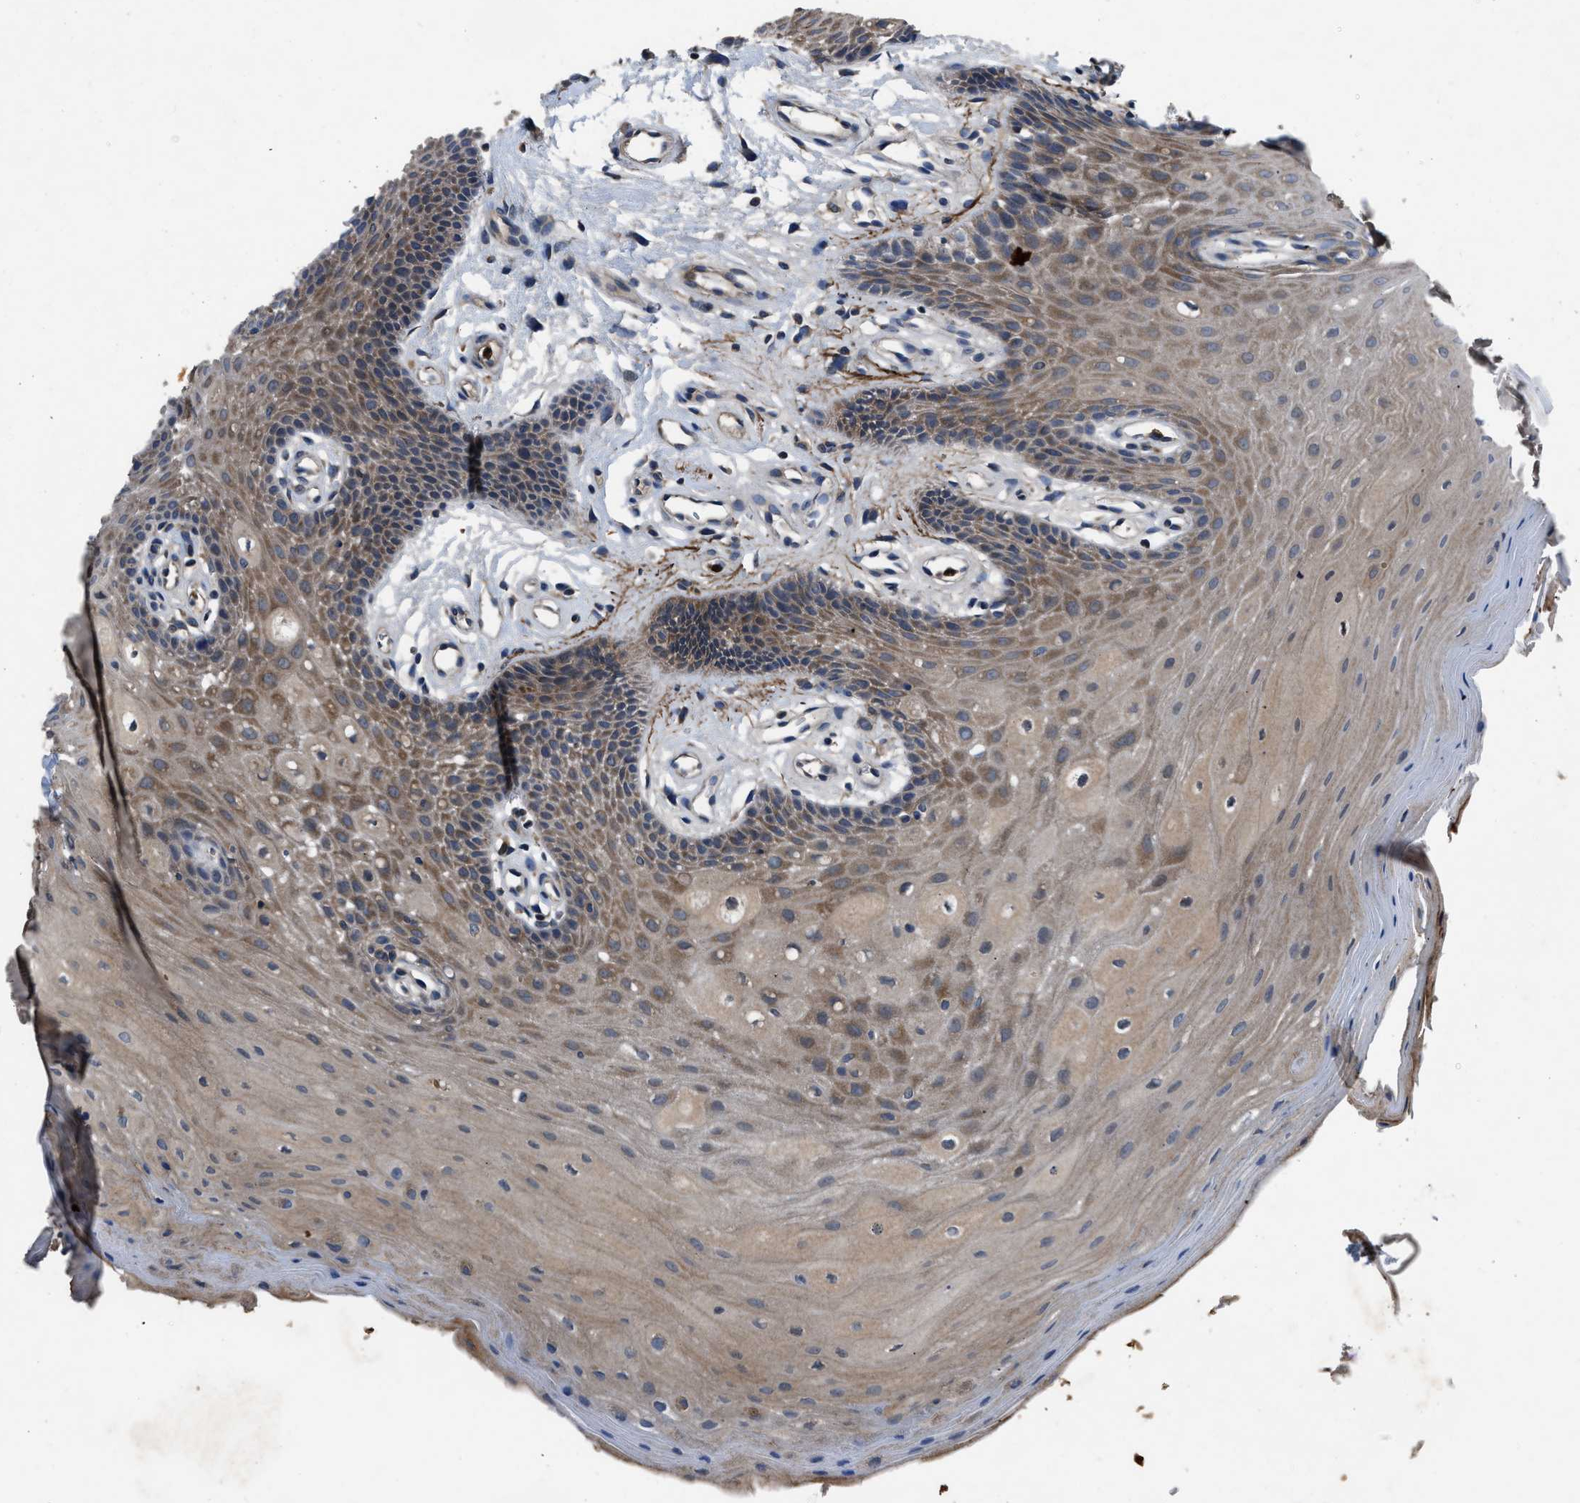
{"staining": {"intensity": "moderate", "quantity": ">75%", "location": "cytoplasmic/membranous"}, "tissue": "oral mucosa", "cell_type": "Squamous epithelial cells", "image_type": "normal", "snomed": [{"axis": "morphology", "description": "Normal tissue, NOS"}, {"axis": "morphology", "description": "Squamous cell carcinoma, NOS"}, {"axis": "topography", "description": "Oral tissue"}, {"axis": "topography", "description": "Head-Neck"}], "caption": "Squamous epithelial cells exhibit medium levels of moderate cytoplasmic/membranous expression in about >75% of cells in benign human oral mucosa. (DAB (3,3'-diaminobenzidine) IHC, brown staining for protein, blue staining for nuclei).", "gene": "USP25", "patient": {"sex": "male", "age": 71}}